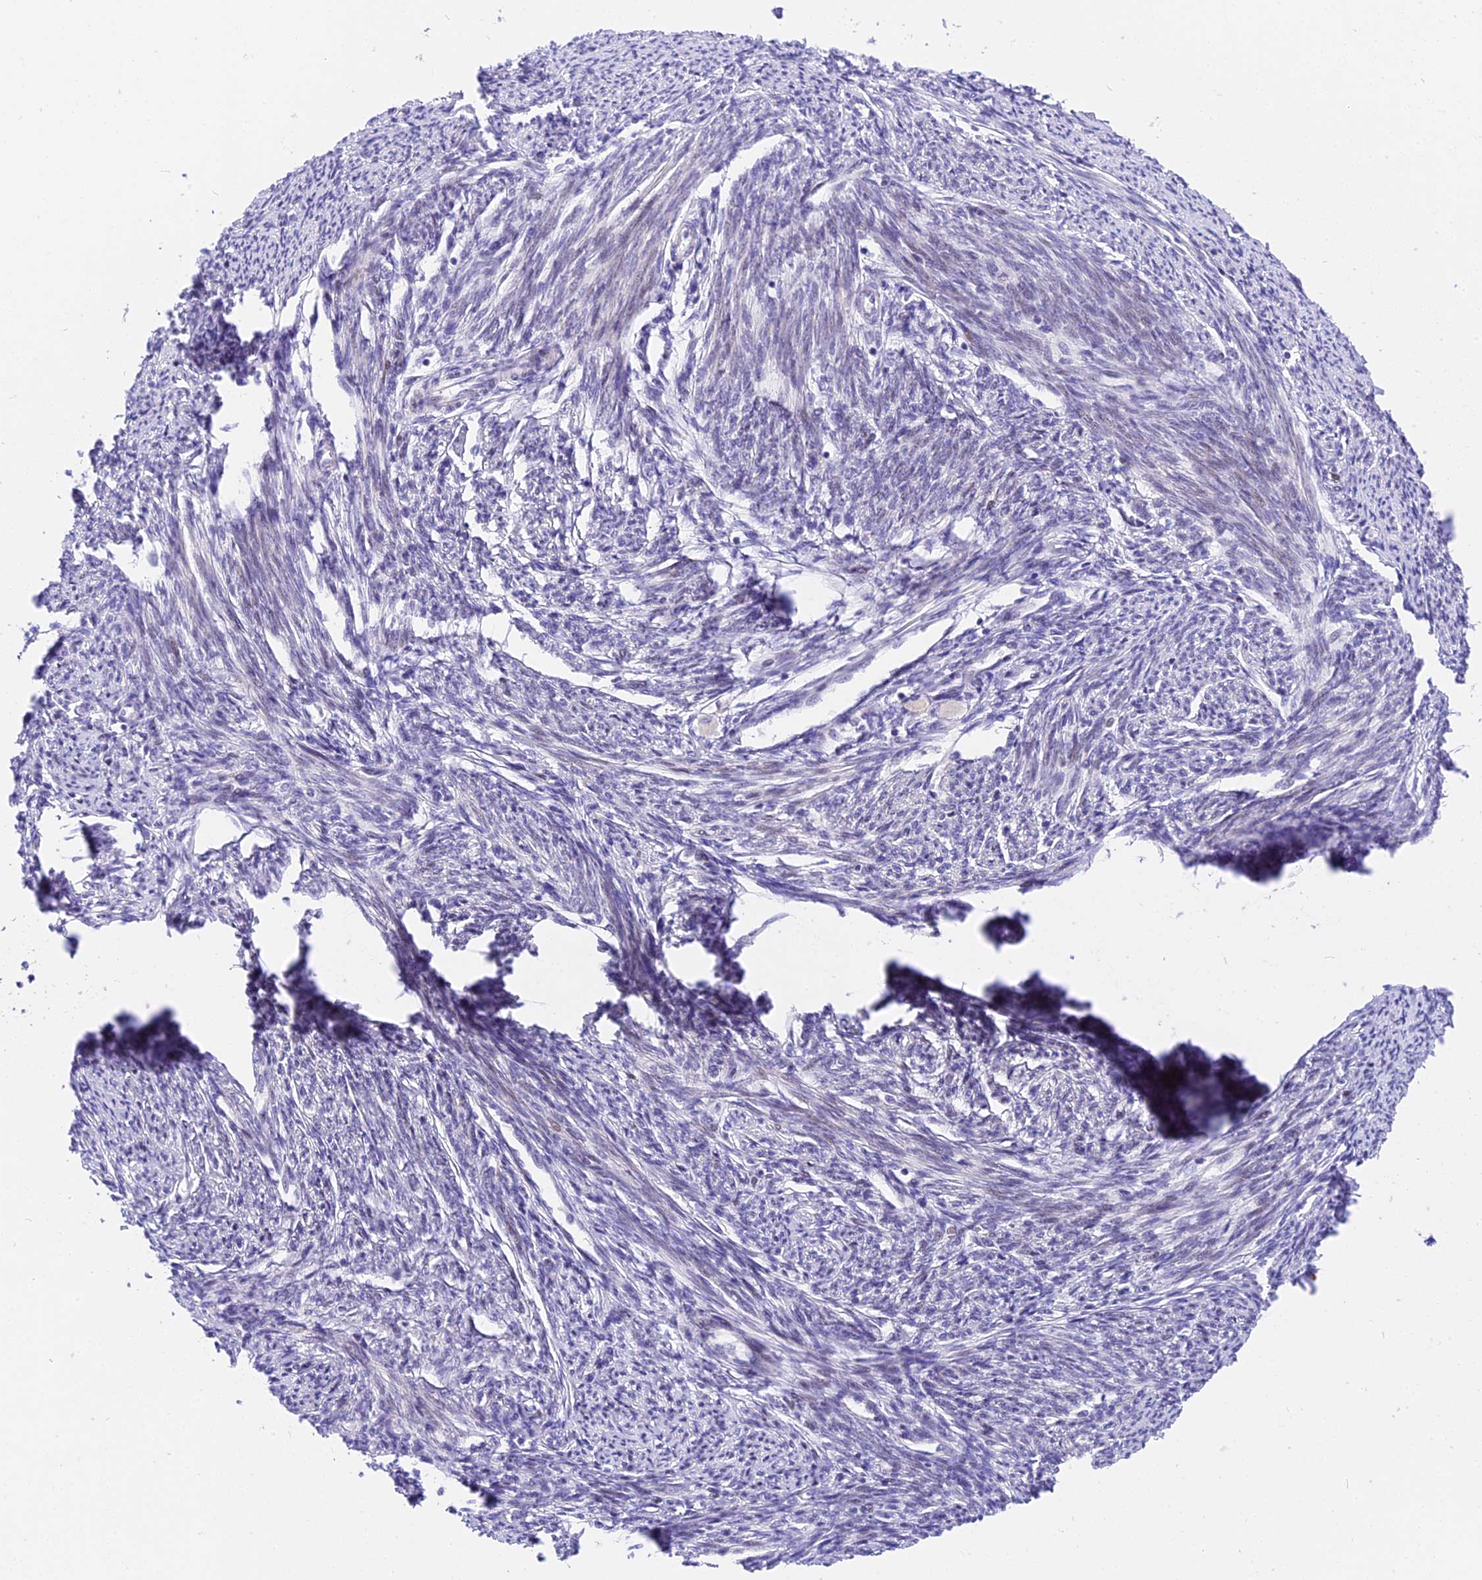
{"staining": {"intensity": "moderate", "quantity": "<25%", "location": "nuclear"}, "tissue": "smooth muscle", "cell_type": "Smooth muscle cells", "image_type": "normal", "snomed": [{"axis": "morphology", "description": "Normal tissue, NOS"}, {"axis": "topography", "description": "Smooth muscle"}, {"axis": "topography", "description": "Uterus"}], "caption": "Immunohistochemistry of unremarkable human smooth muscle shows low levels of moderate nuclear positivity in approximately <25% of smooth muscle cells.", "gene": "MIDN", "patient": {"sex": "female", "age": 59}}